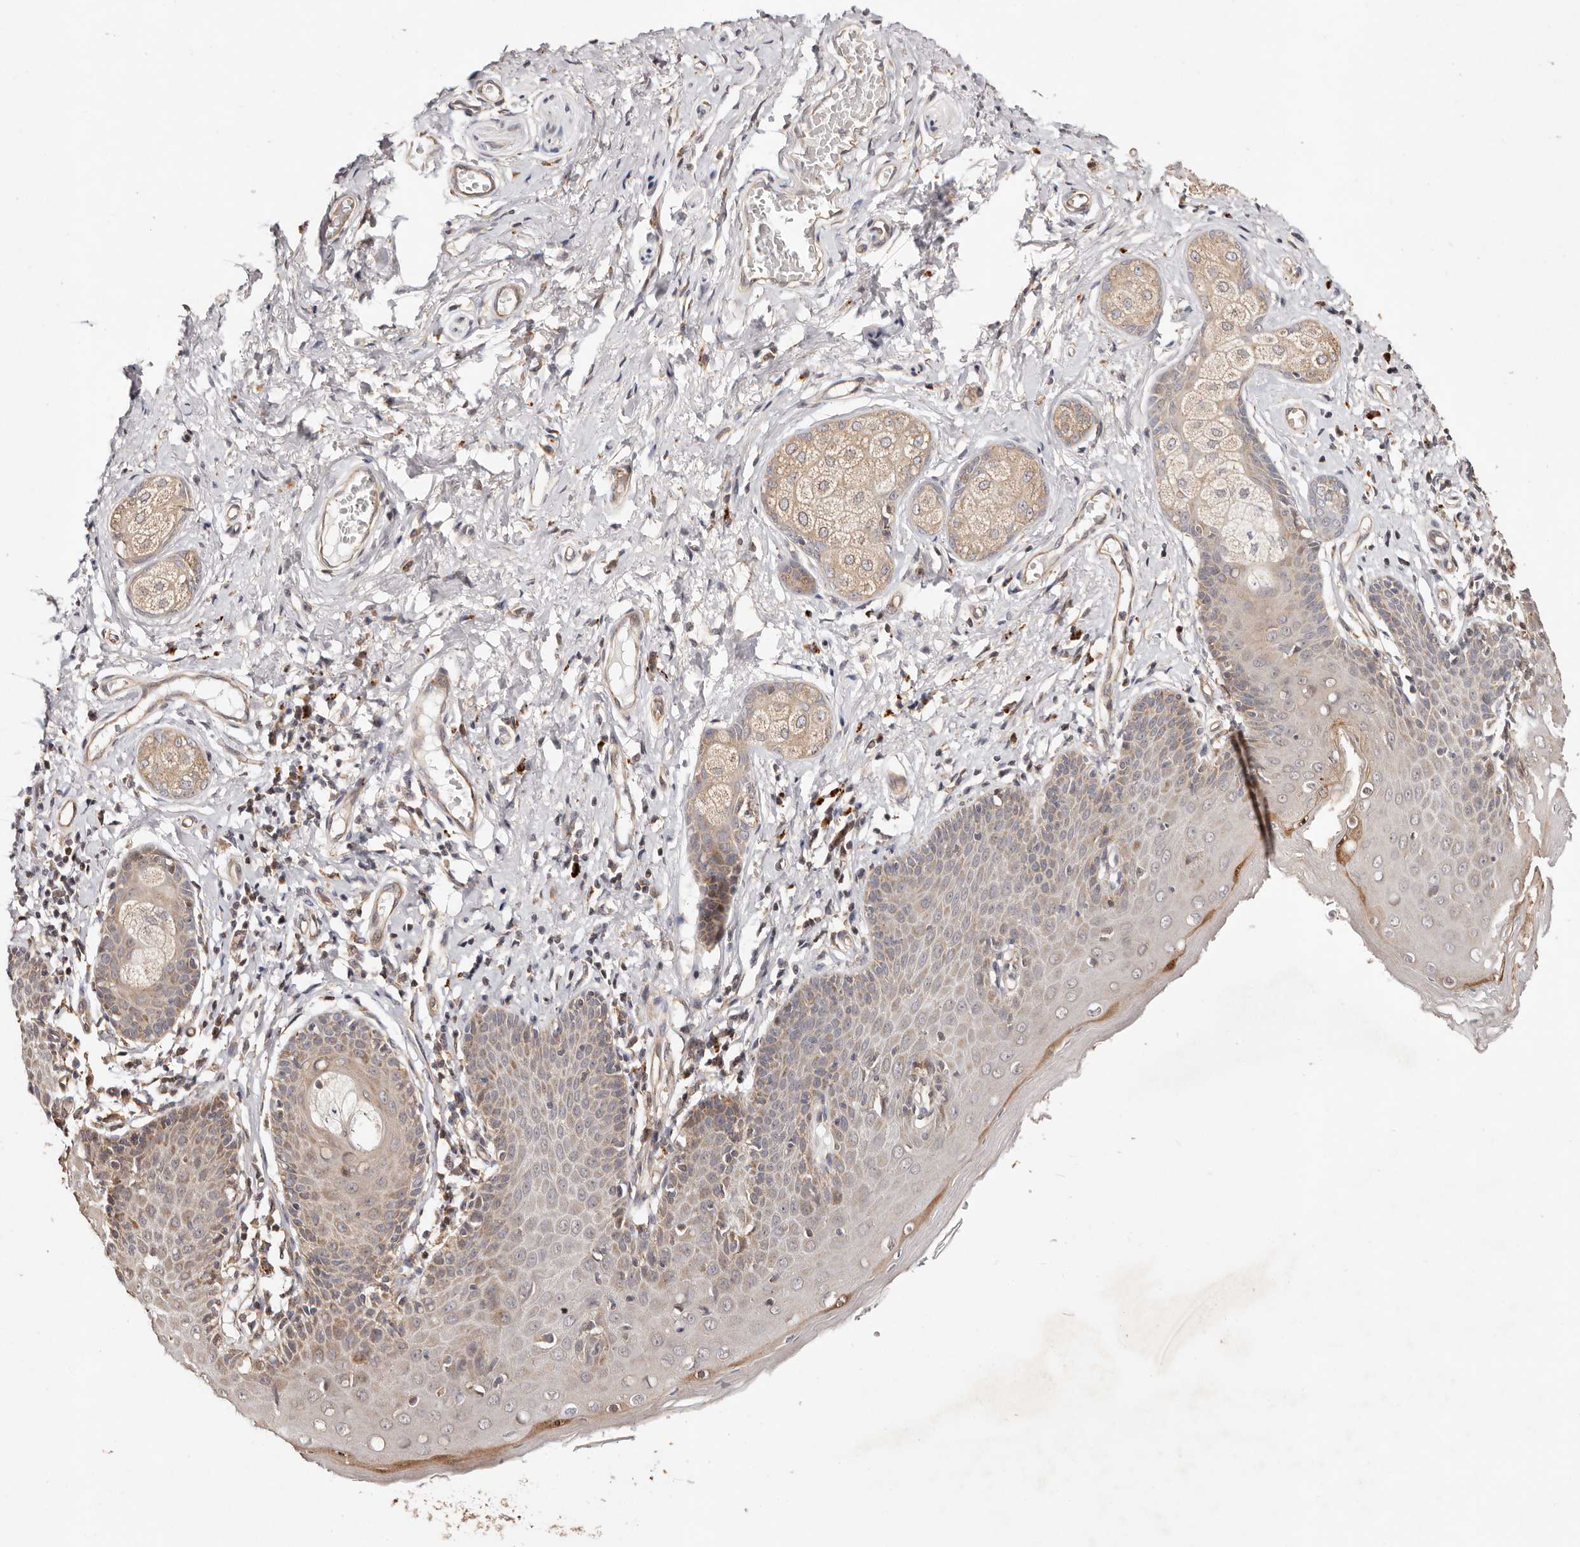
{"staining": {"intensity": "moderate", "quantity": "25%-75%", "location": "cytoplasmic/membranous"}, "tissue": "skin", "cell_type": "Epidermal cells", "image_type": "normal", "snomed": [{"axis": "morphology", "description": "Normal tissue, NOS"}, {"axis": "topography", "description": "Vulva"}], "caption": "A high-resolution image shows immunohistochemistry (IHC) staining of unremarkable skin, which exhibits moderate cytoplasmic/membranous positivity in approximately 25%-75% of epidermal cells.", "gene": "USP33", "patient": {"sex": "female", "age": 66}}